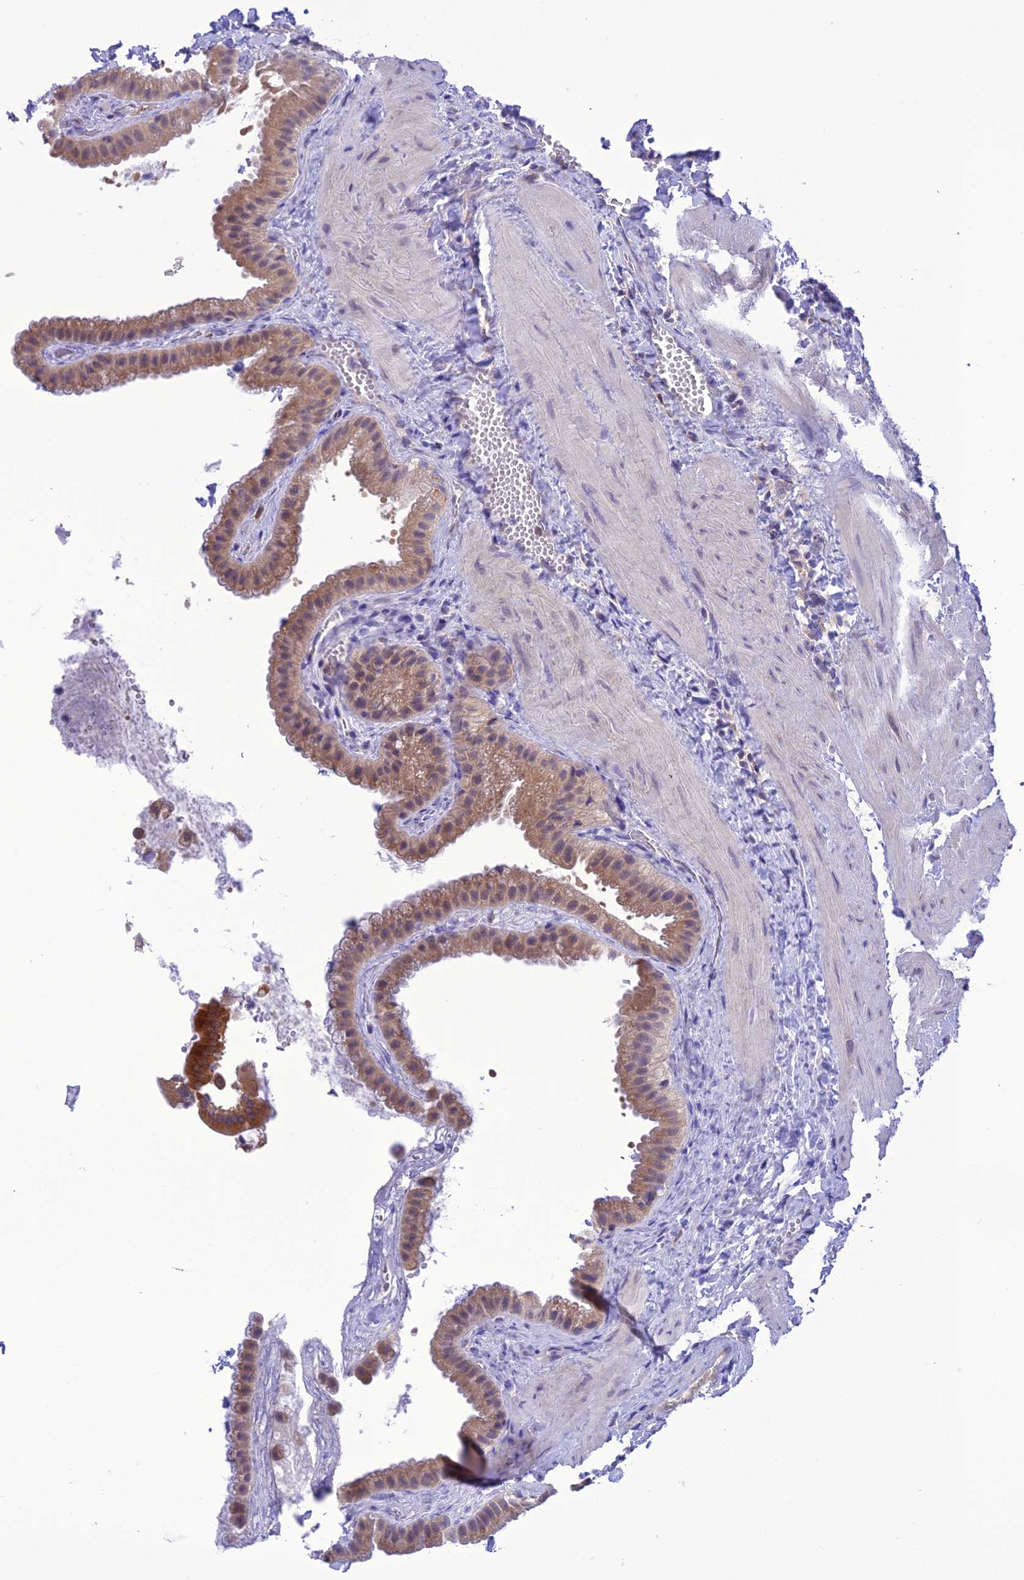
{"staining": {"intensity": "moderate", "quantity": "25%-75%", "location": "cytoplasmic/membranous"}, "tissue": "gallbladder", "cell_type": "Glandular cells", "image_type": "normal", "snomed": [{"axis": "morphology", "description": "Normal tissue, NOS"}, {"axis": "topography", "description": "Gallbladder"}], "caption": "Protein analysis of unremarkable gallbladder demonstrates moderate cytoplasmic/membranous staining in about 25%-75% of glandular cells. The staining is performed using DAB brown chromogen to label protein expression. The nuclei are counter-stained blue using hematoxylin.", "gene": "RNF126", "patient": {"sex": "male", "age": 55}}